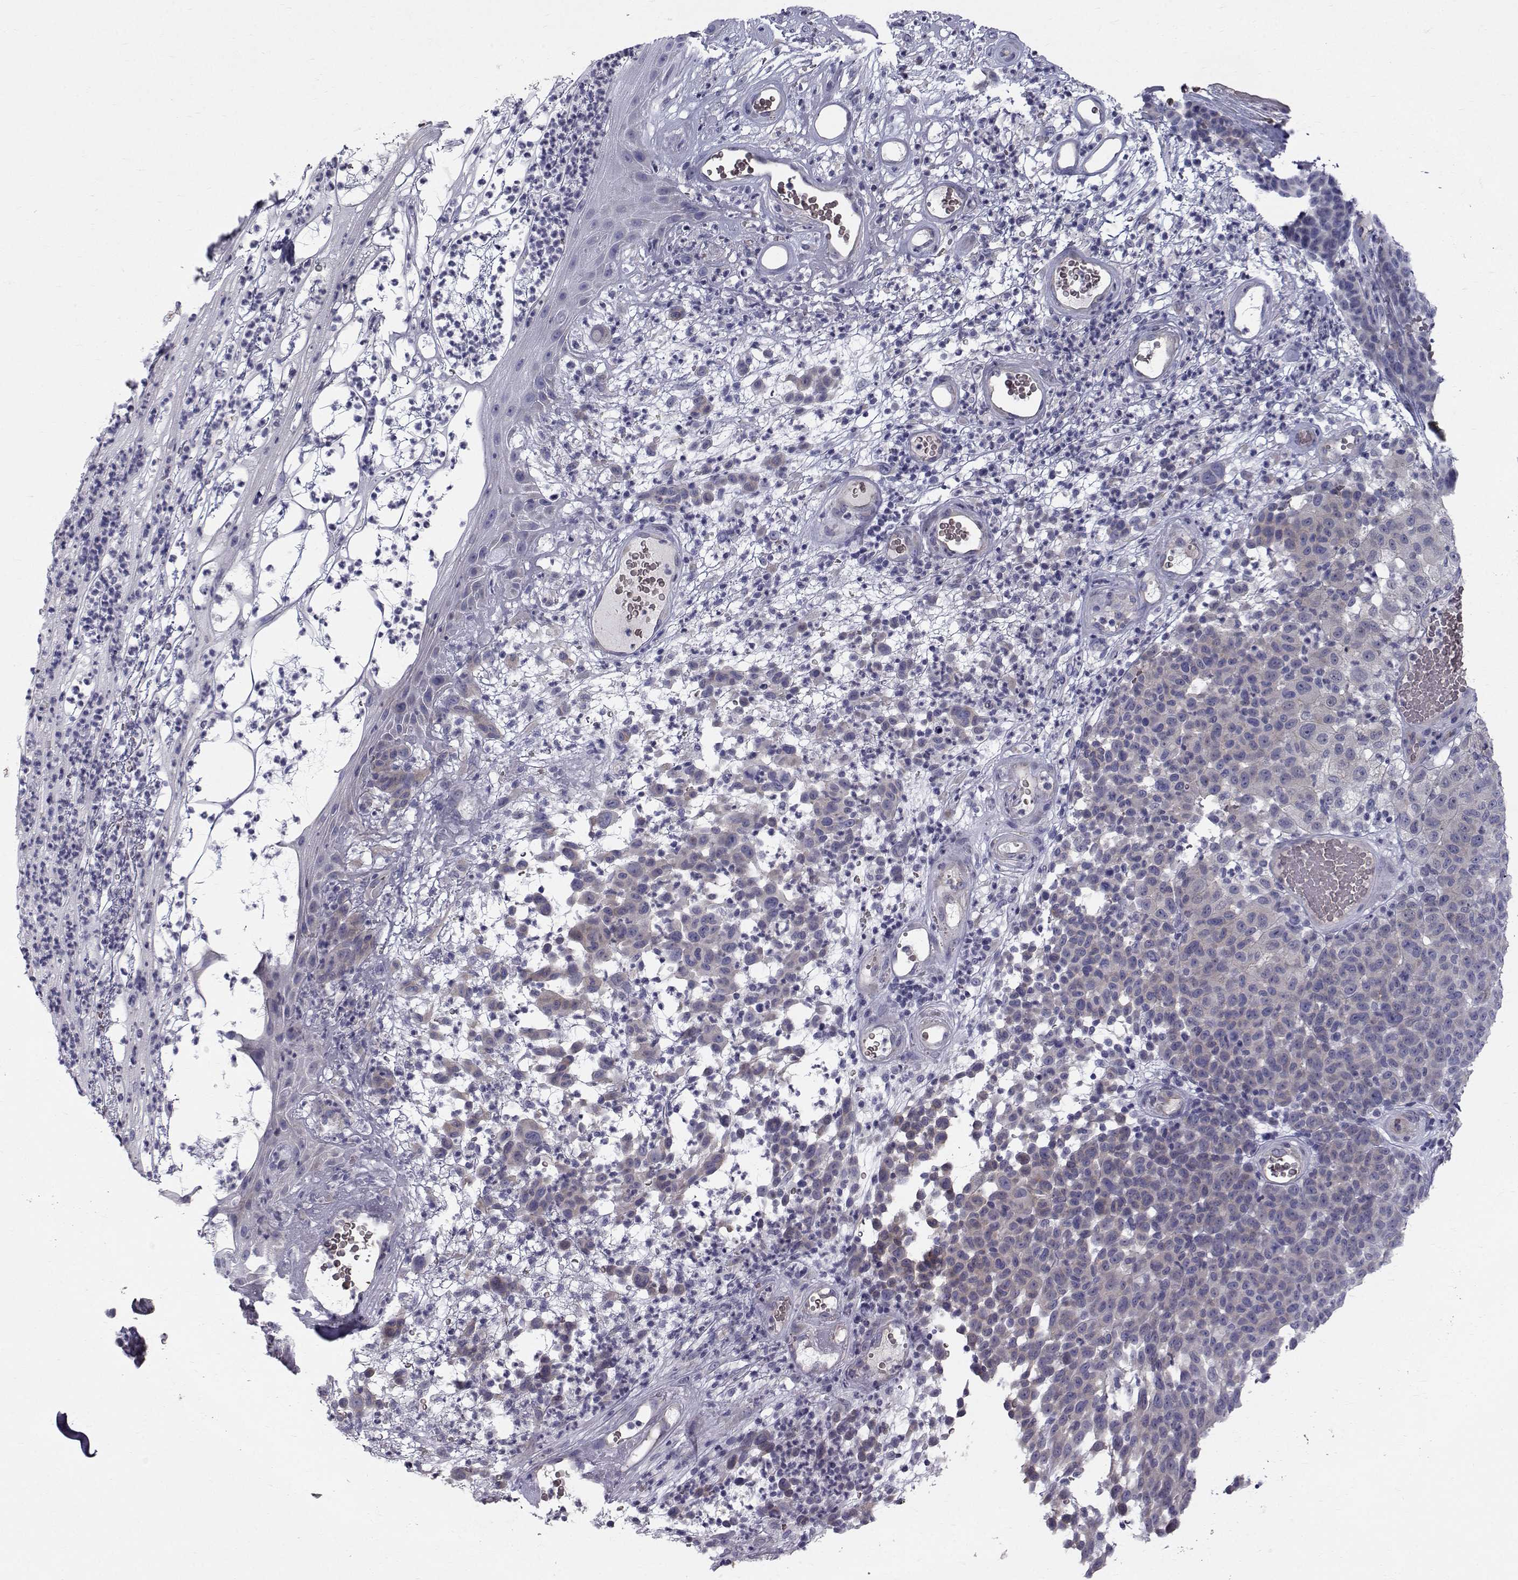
{"staining": {"intensity": "weak", "quantity": "<25%", "location": "cytoplasmic/membranous"}, "tissue": "melanoma", "cell_type": "Tumor cells", "image_type": "cancer", "snomed": [{"axis": "morphology", "description": "Malignant melanoma, NOS"}, {"axis": "topography", "description": "Skin"}], "caption": "Protein analysis of malignant melanoma reveals no significant expression in tumor cells.", "gene": "QPCT", "patient": {"sex": "male", "age": 59}}